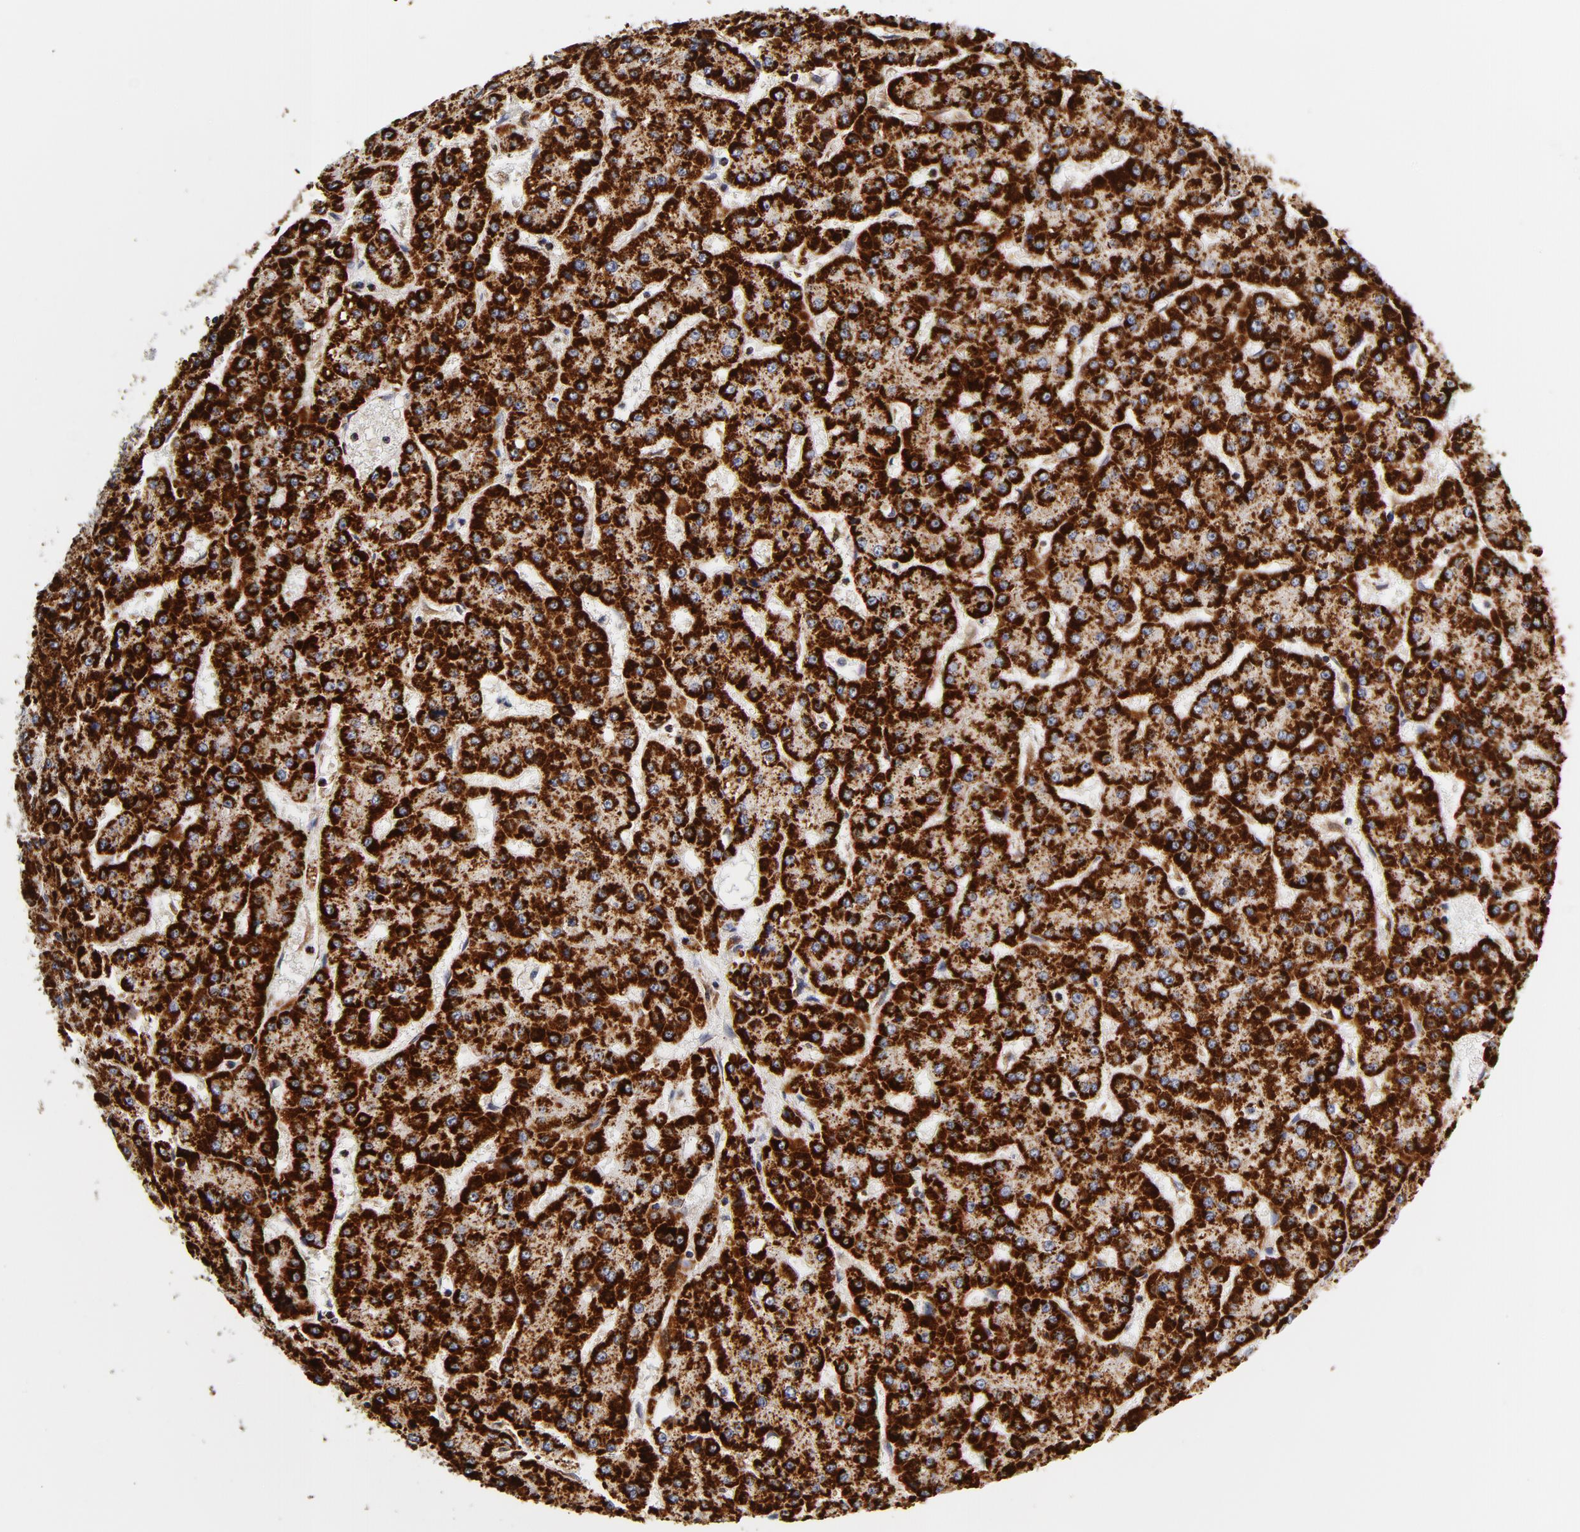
{"staining": {"intensity": "strong", "quantity": ">75%", "location": "cytoplasmic/membranous"}, "tissue": "liver cancer", "cell_type": "Tumor cells", "image_type": "cancer", "snomed": [{"axis": "morphology", "description": "Carcinoma, Hepatocellular, NOS"}, {"axis": "topography", "description": "Liver"}], "caption": "The histopathology image exhibits a brown stain indicating the presence of a protein in the cytoplasmic/membranous of tumor cells in hepatocellular carcinoma (liver).", "gene": "ECHS1", "patient": {"sex": "male", "age": 47}}